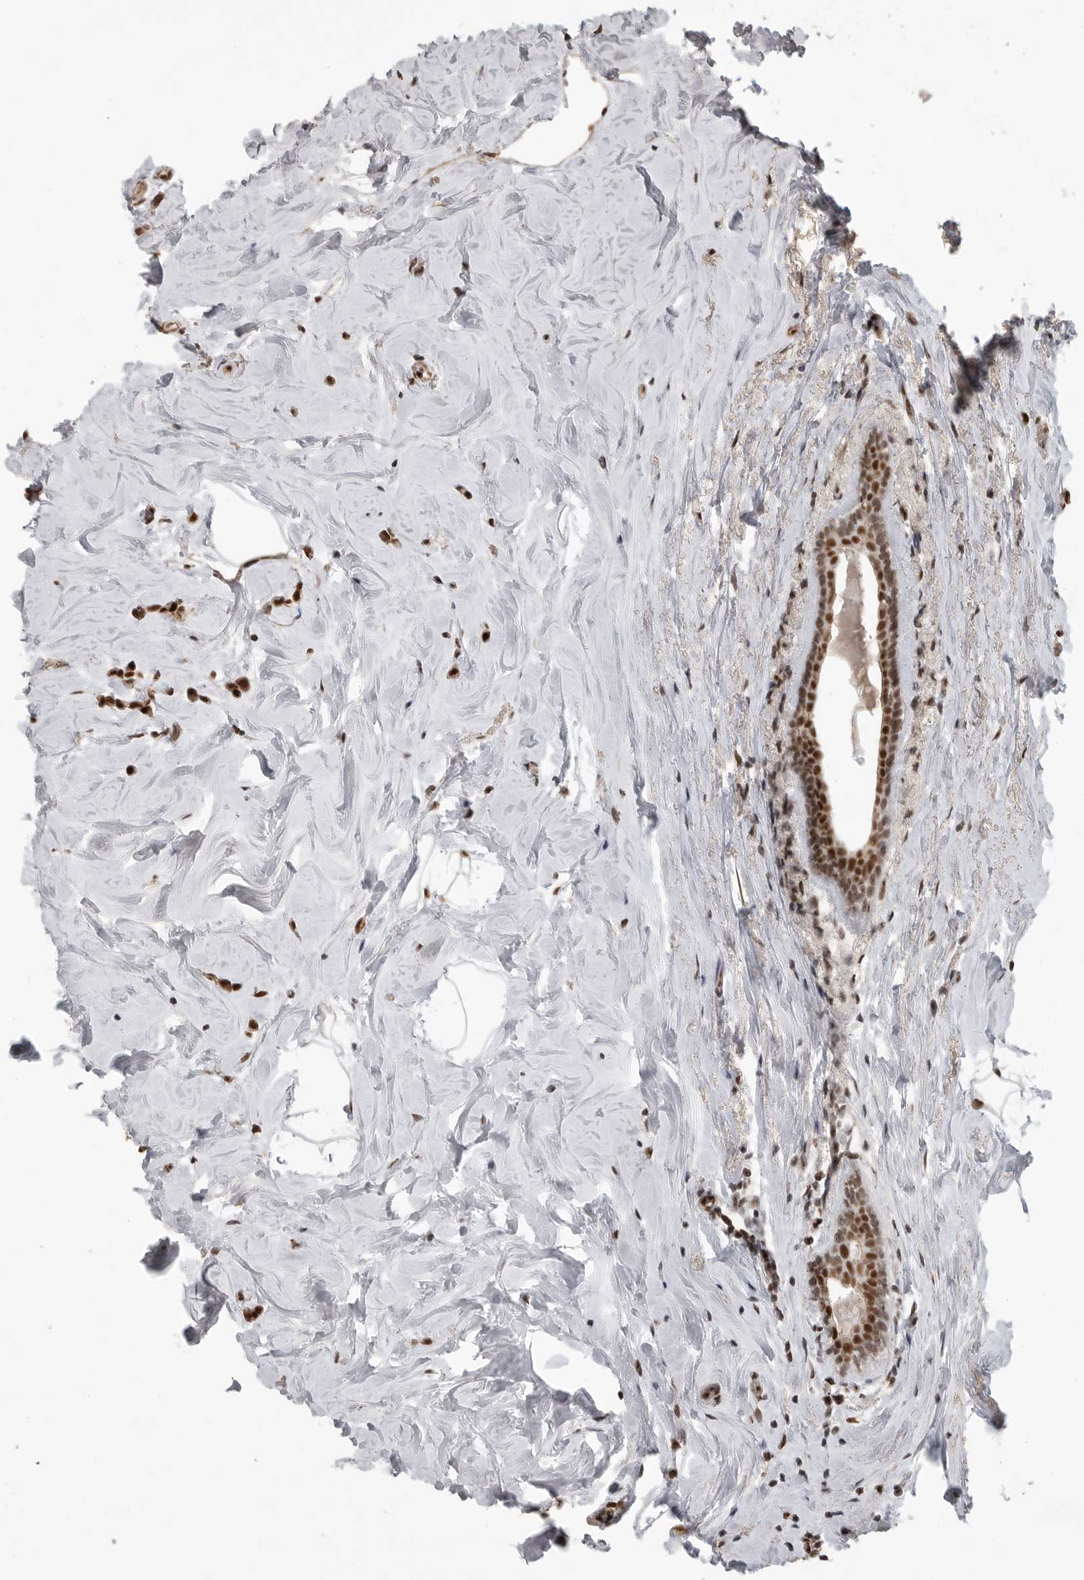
{"staining": {"intensity": "strong", "quantity": ">75%", "location": "nuclear"}, "tissue": "breast cancer", "cell_type": "Tumor cells", "image_type": "cancer", "snomed": [{"axis": "morphology", "description": "Lobular carcinoma"}, {"axis": "topography", "description": "Breast"}], "caption": "Lobular carcinoma (breast) stained with a brown dye reveals strong nuclear positive expression in about >75% of tumor cells.", "gene": "CBLL1", "patient": {"sex": "female", "age": 47}}